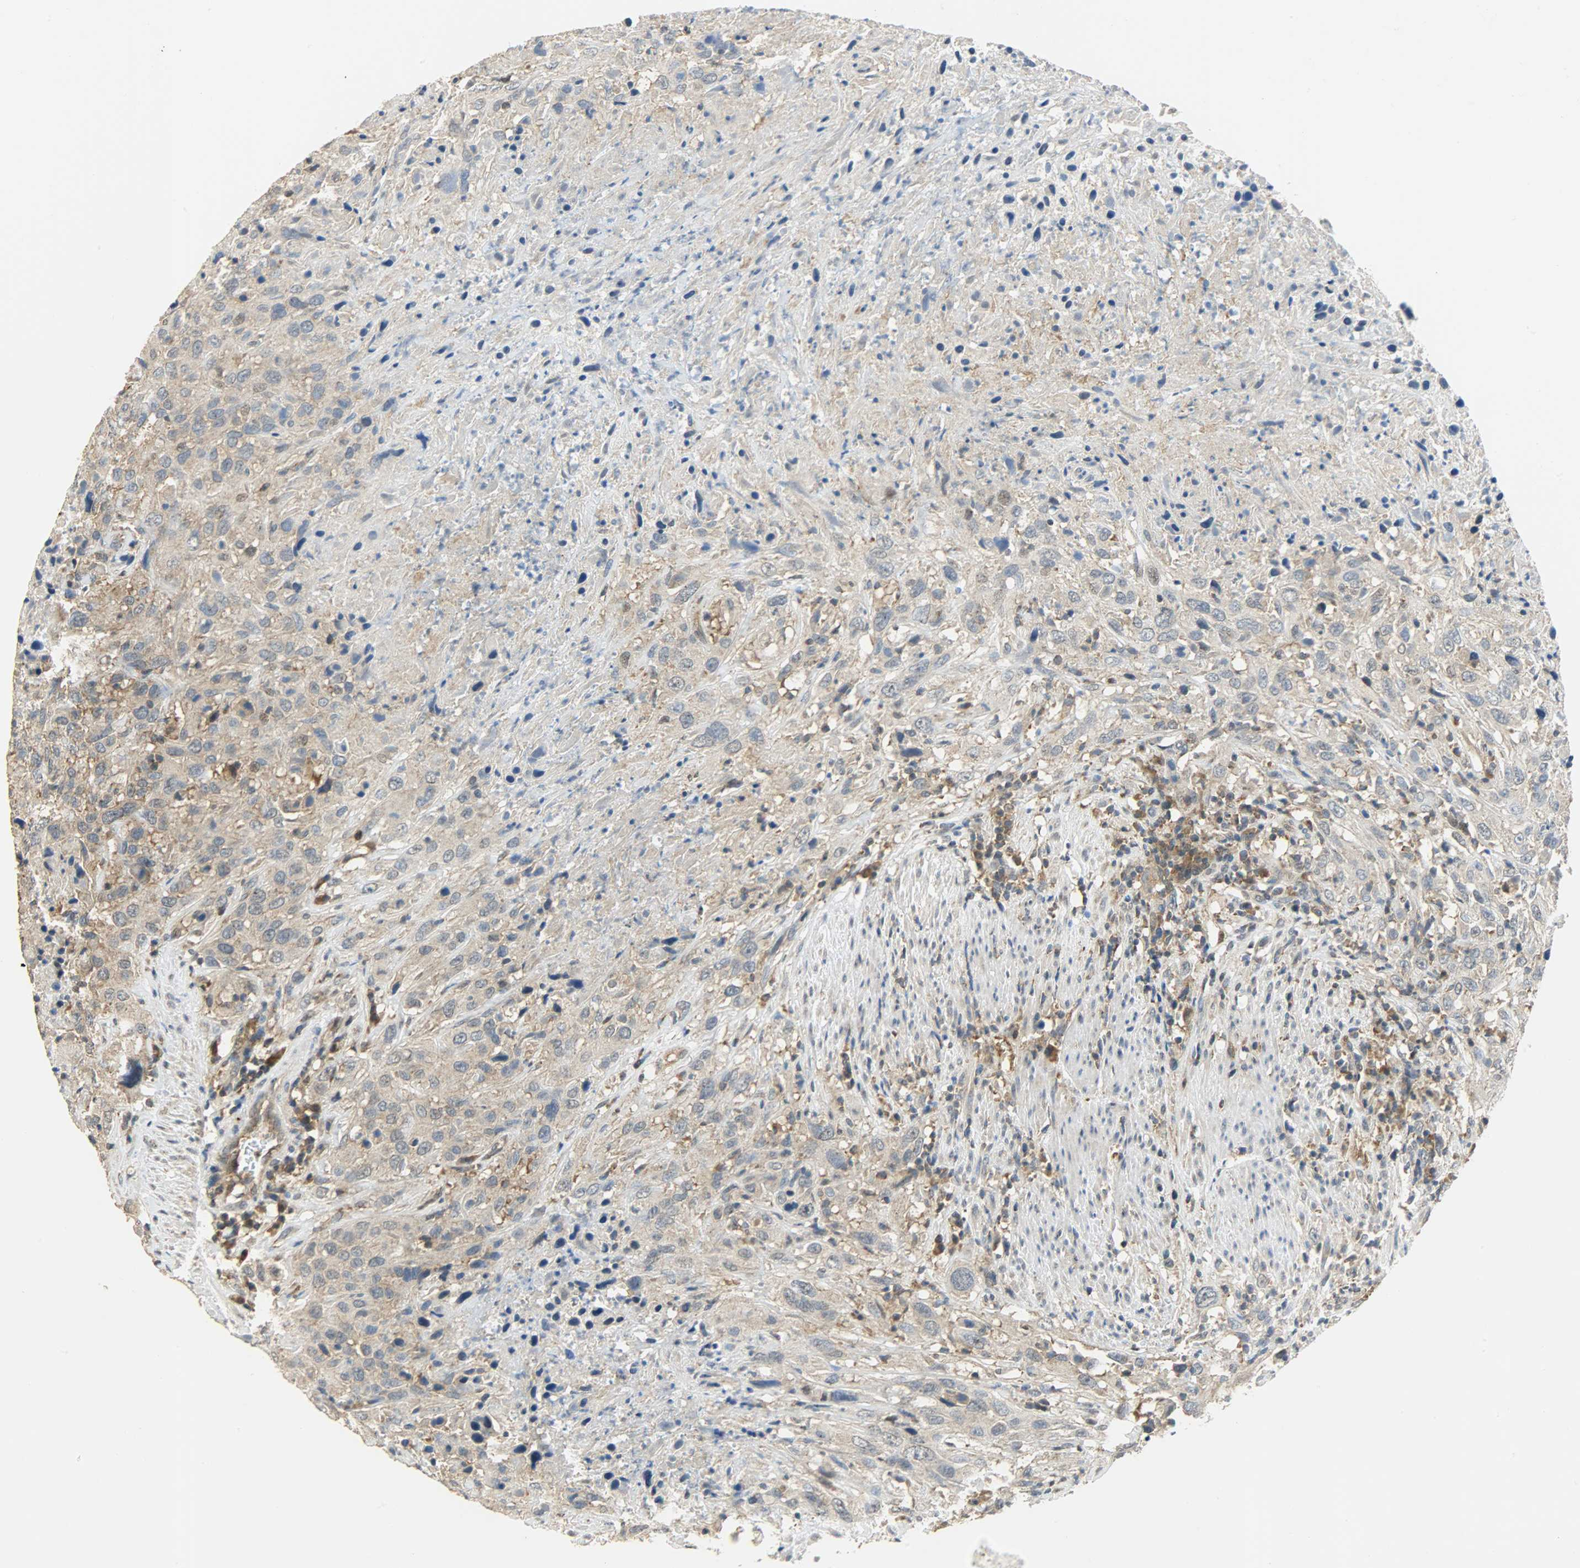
{"staining": {"intensity": "weak", "quantity": ">75%", "location": "cytoplasmic/membranous,nuclear"}, "tissue": "urothelial cancer", "cell_type": "Tumor cells", "image_type": "cancer", "snomed": [{"axis": "morphology", "description": "Urothelial carcinoma, High grade"}, {"axis": "topography", "description": "Urinary bladder"}], "caption": "A high-resolution image shows immunohistochemistry staining of urothelial cancer, which displays weak cytoplasmic/membranous and nuclear positivity in about >75% of tumor cells.", "gene": "GIT2", "patient": {"sex": "male", "age": 61}}